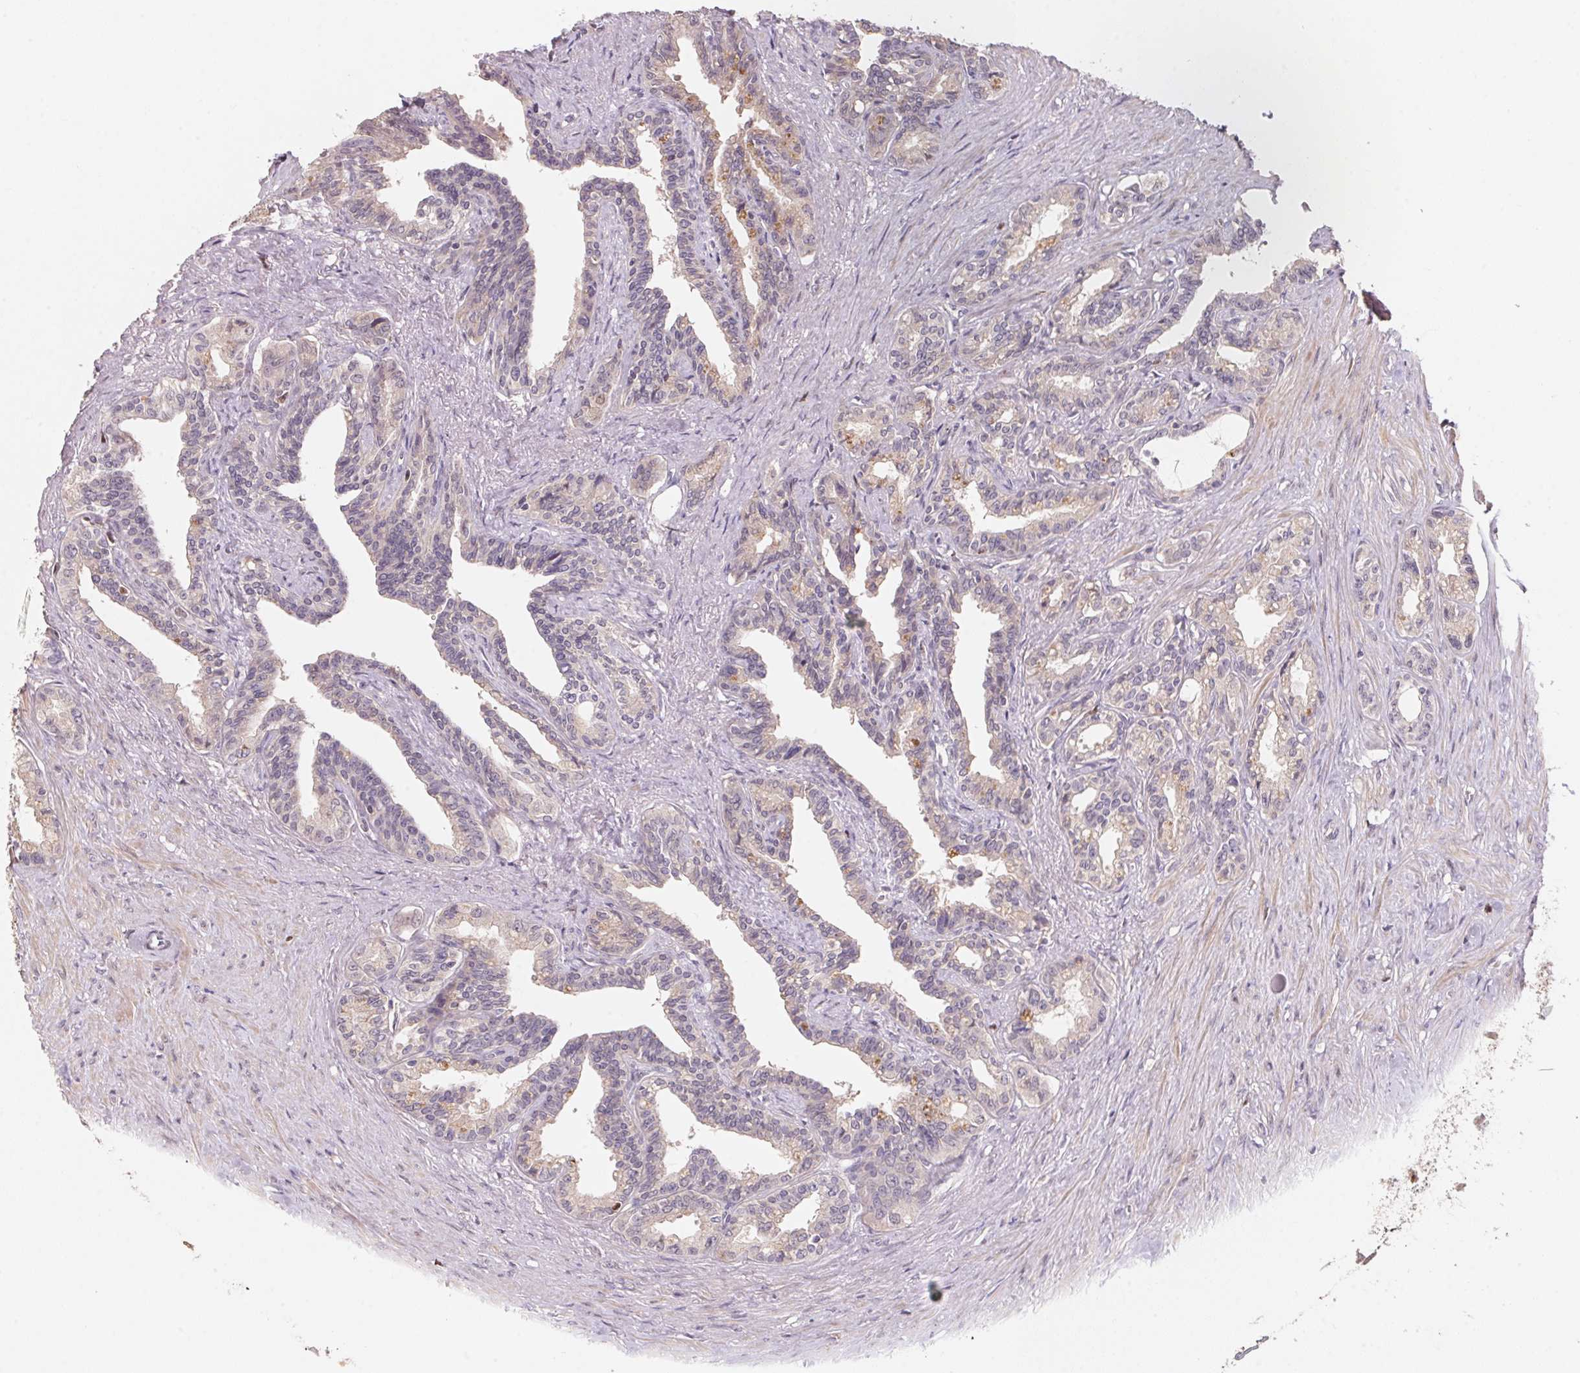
{"staining": {"intensity": "moderate", "quantity": "<25%", "location": "cytoplasmic/membranous"}, "tissue": "seminal vesicle", "cell_type": "Glandular cells", "image_type": "normal", "snomed": [{"axis": "morphology", "description": "Normal tissue, NOS"}, {"axis": "morphology", "description": "Urothelial carcinoma, NOS"}, {"axis": "topography", "description": "Urinary bladder"}, {"axis": "topography", "description": "Seminal veicle"}], "caption": "Brown immunohistochemical staining in normal seminal vesicle exhibits moderate cytoplasmic/membranous expression in approximately <25% of glandular cells.", "gene": "KIFC1", "patient": {"sex": "male", "age": 76}}